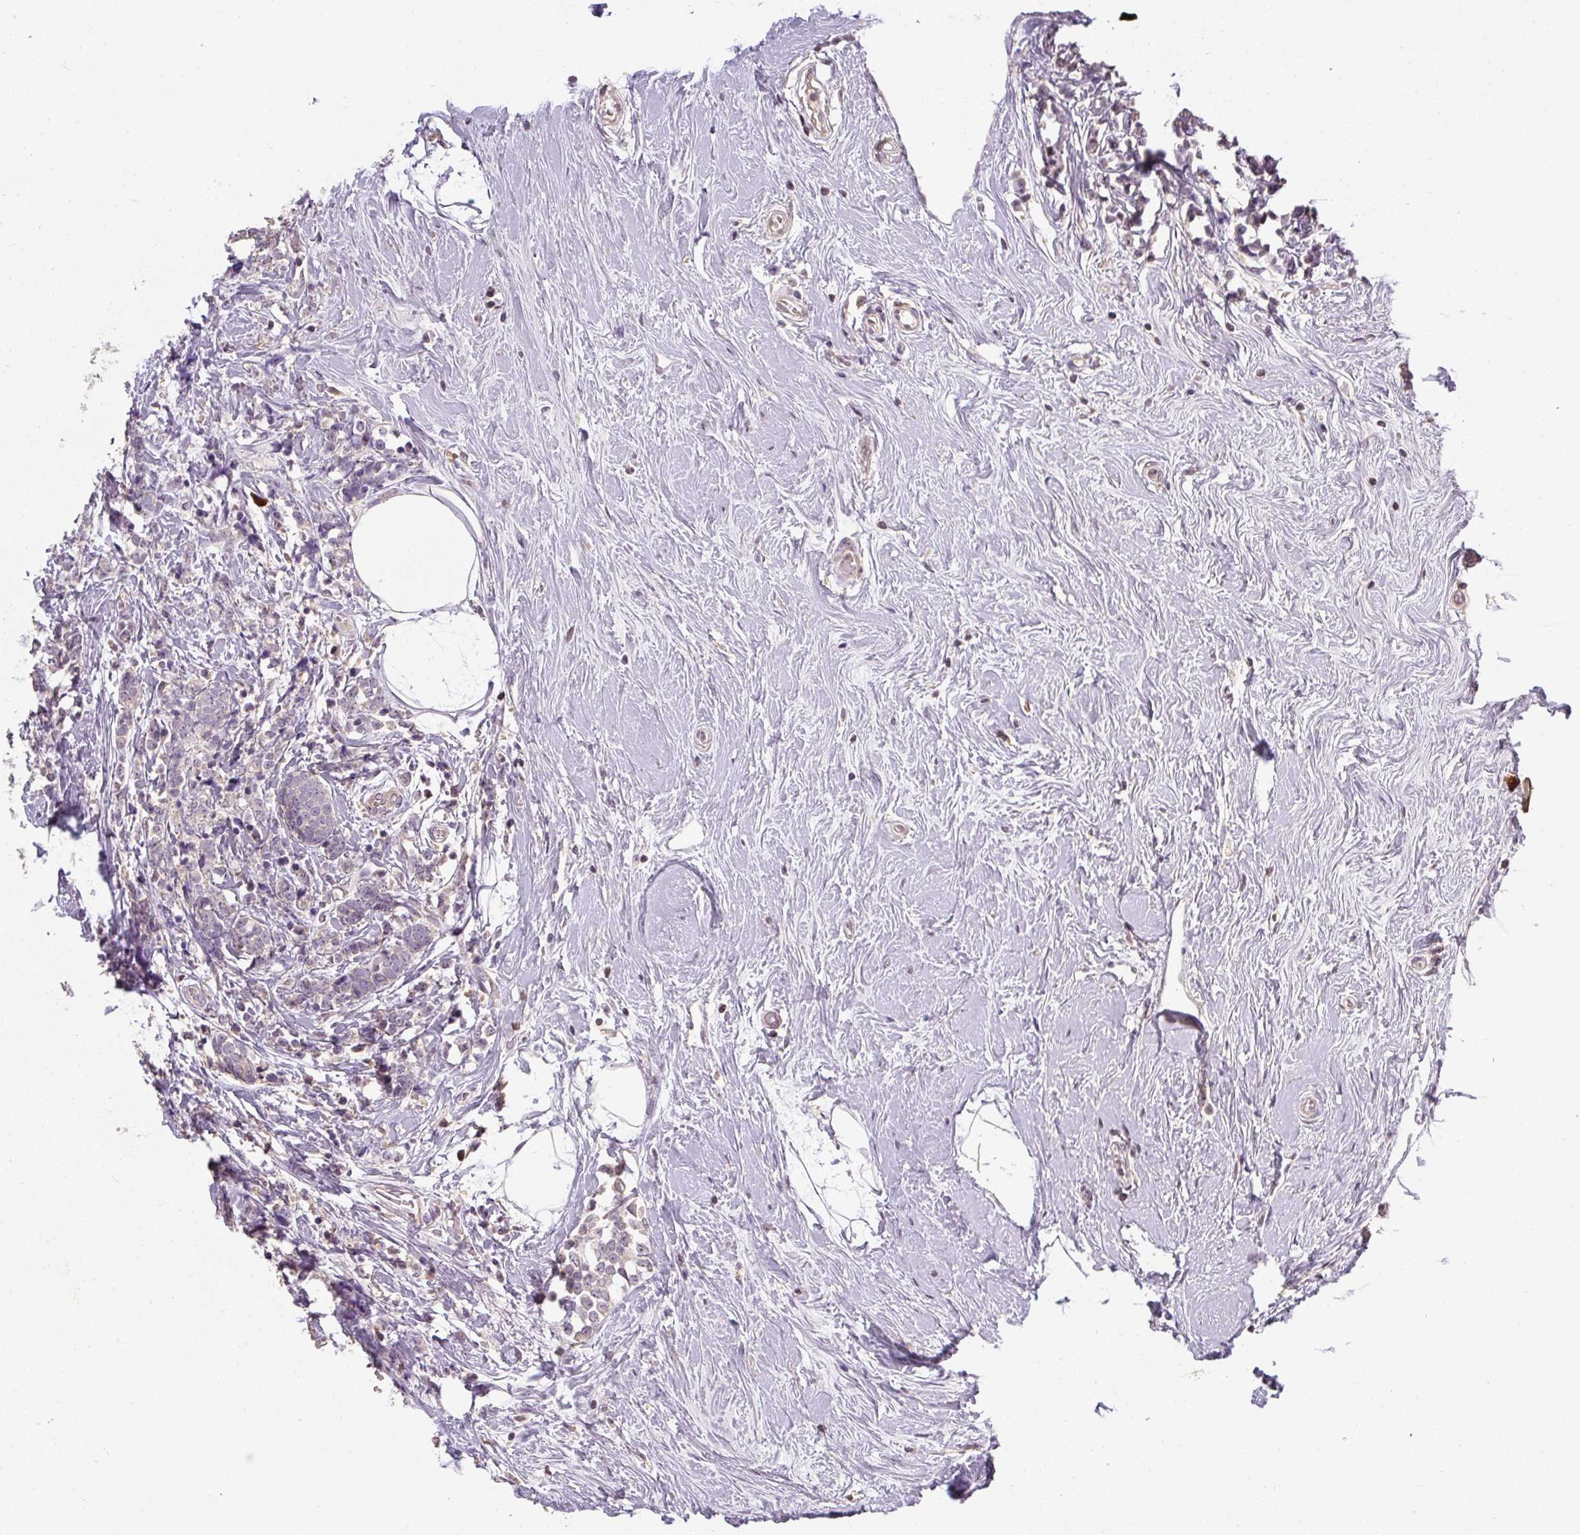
{"staining": {"intensity": "negative", "quantity": "none", "location": "none"}, "tissue": "breast cancer", "cell_type": "Tumor cells", "image_type": "cancer", "snomed": [{"axis": "morphology", "description": "Lobular carcinoma"}, {"axis": "topography", "description": "Breast"}], "caption": "Photomicrograph shows no protein staining in tumor cells of breast lobular carcinoma tissue.", "gene": "CFAP65", "patient": {"sex": "female", "age": 58}}